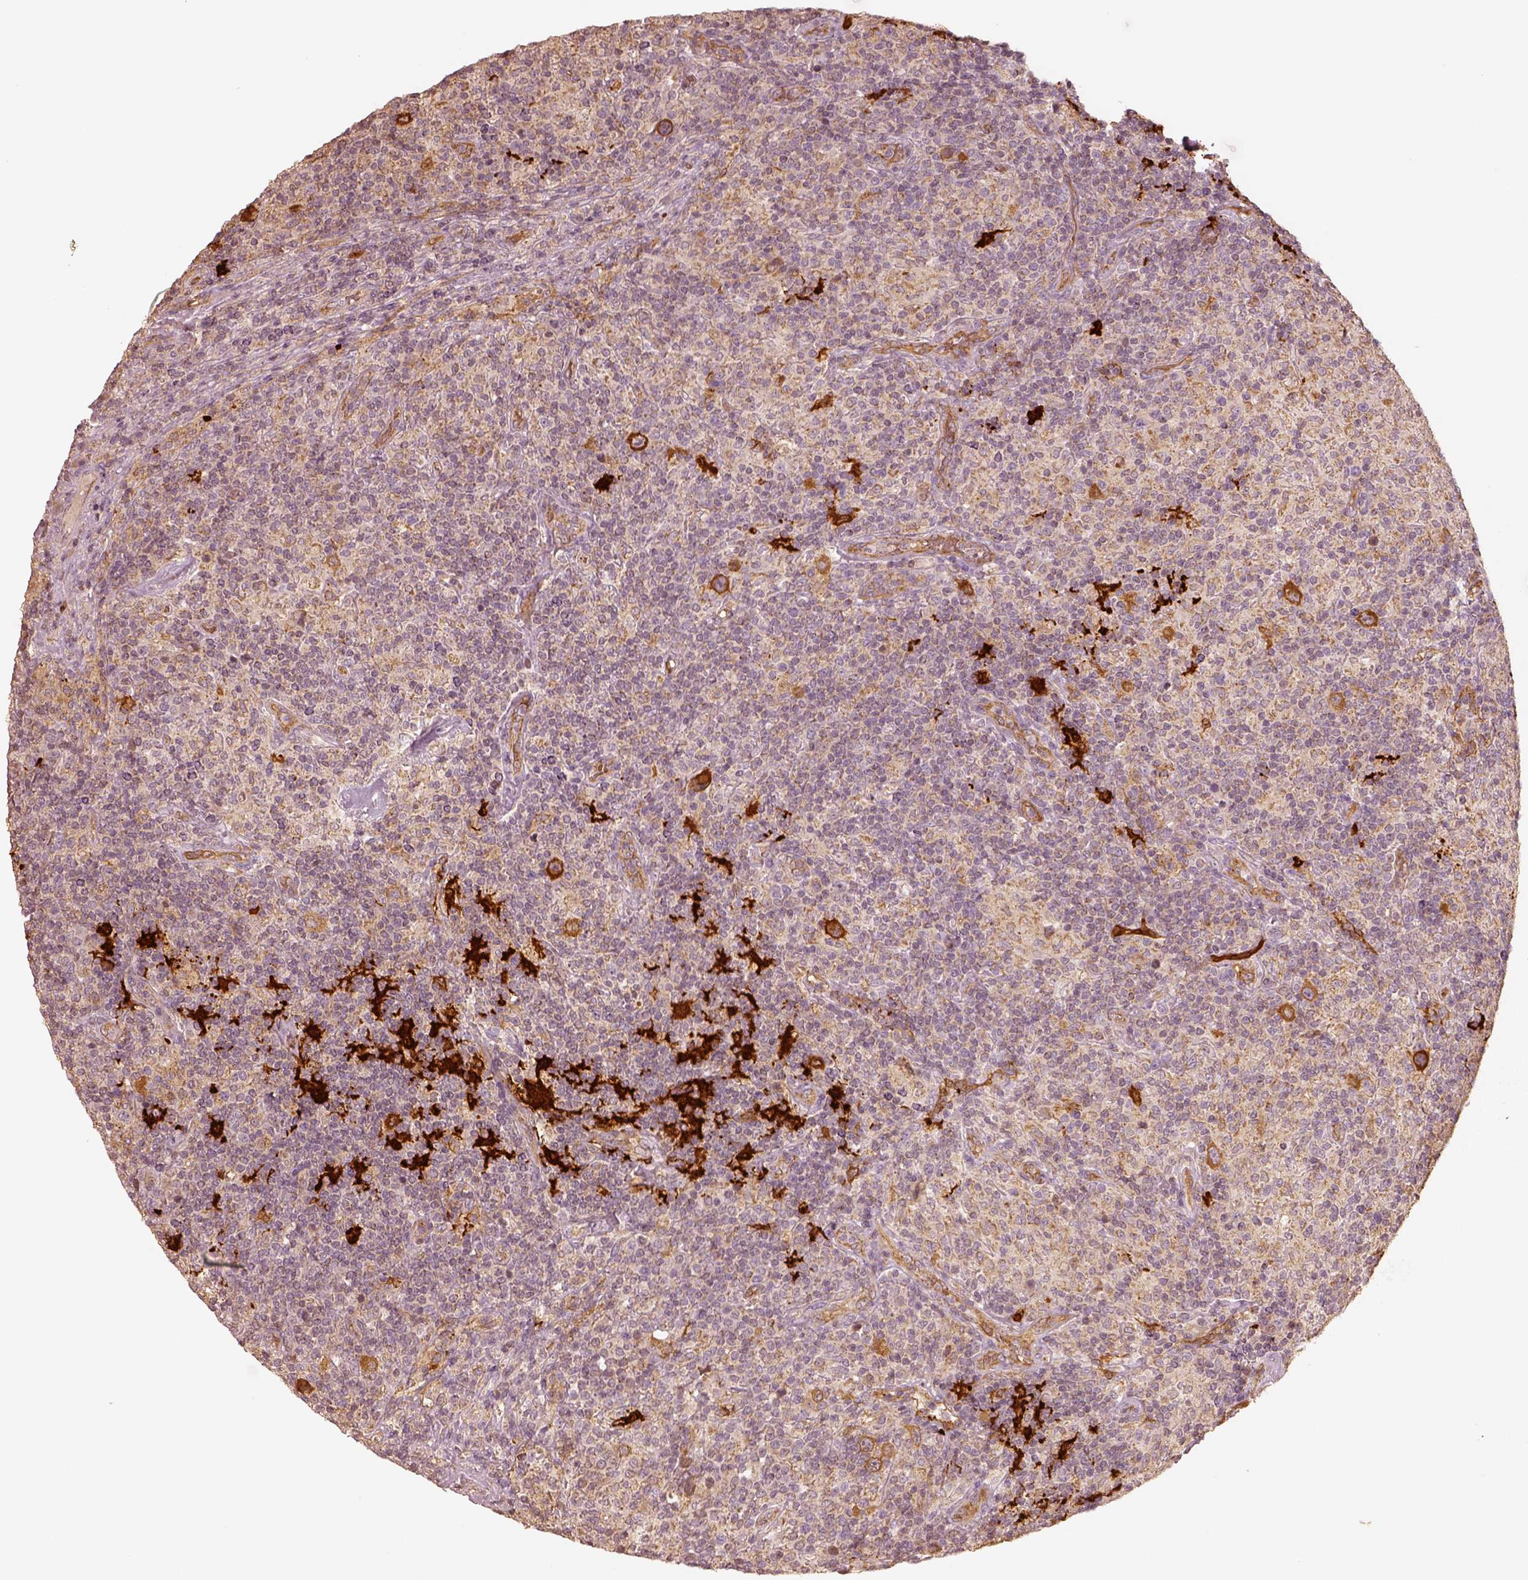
{"staining": {"intensity": "moderate", "quantity": ">75%", "location": "cytoplasmic/membranous"}, "tissue": "lymphoma", "cell_type": "Tumor cells", "image_type": "cancer", "snomed": [{"axis": "morphology", "description": "Hodgkin's disease, NOS"}, {"axis": "topography", "description": "Lymph node"}], "caption": "Immunohistochemical staining of human lymphoma exhibits medium levels of moderate cytoplasmic/membranous protein expression in about >75% of tumor cells.", "gene": "FSCN1", "patient": {"sex": "male", "age": 70}}